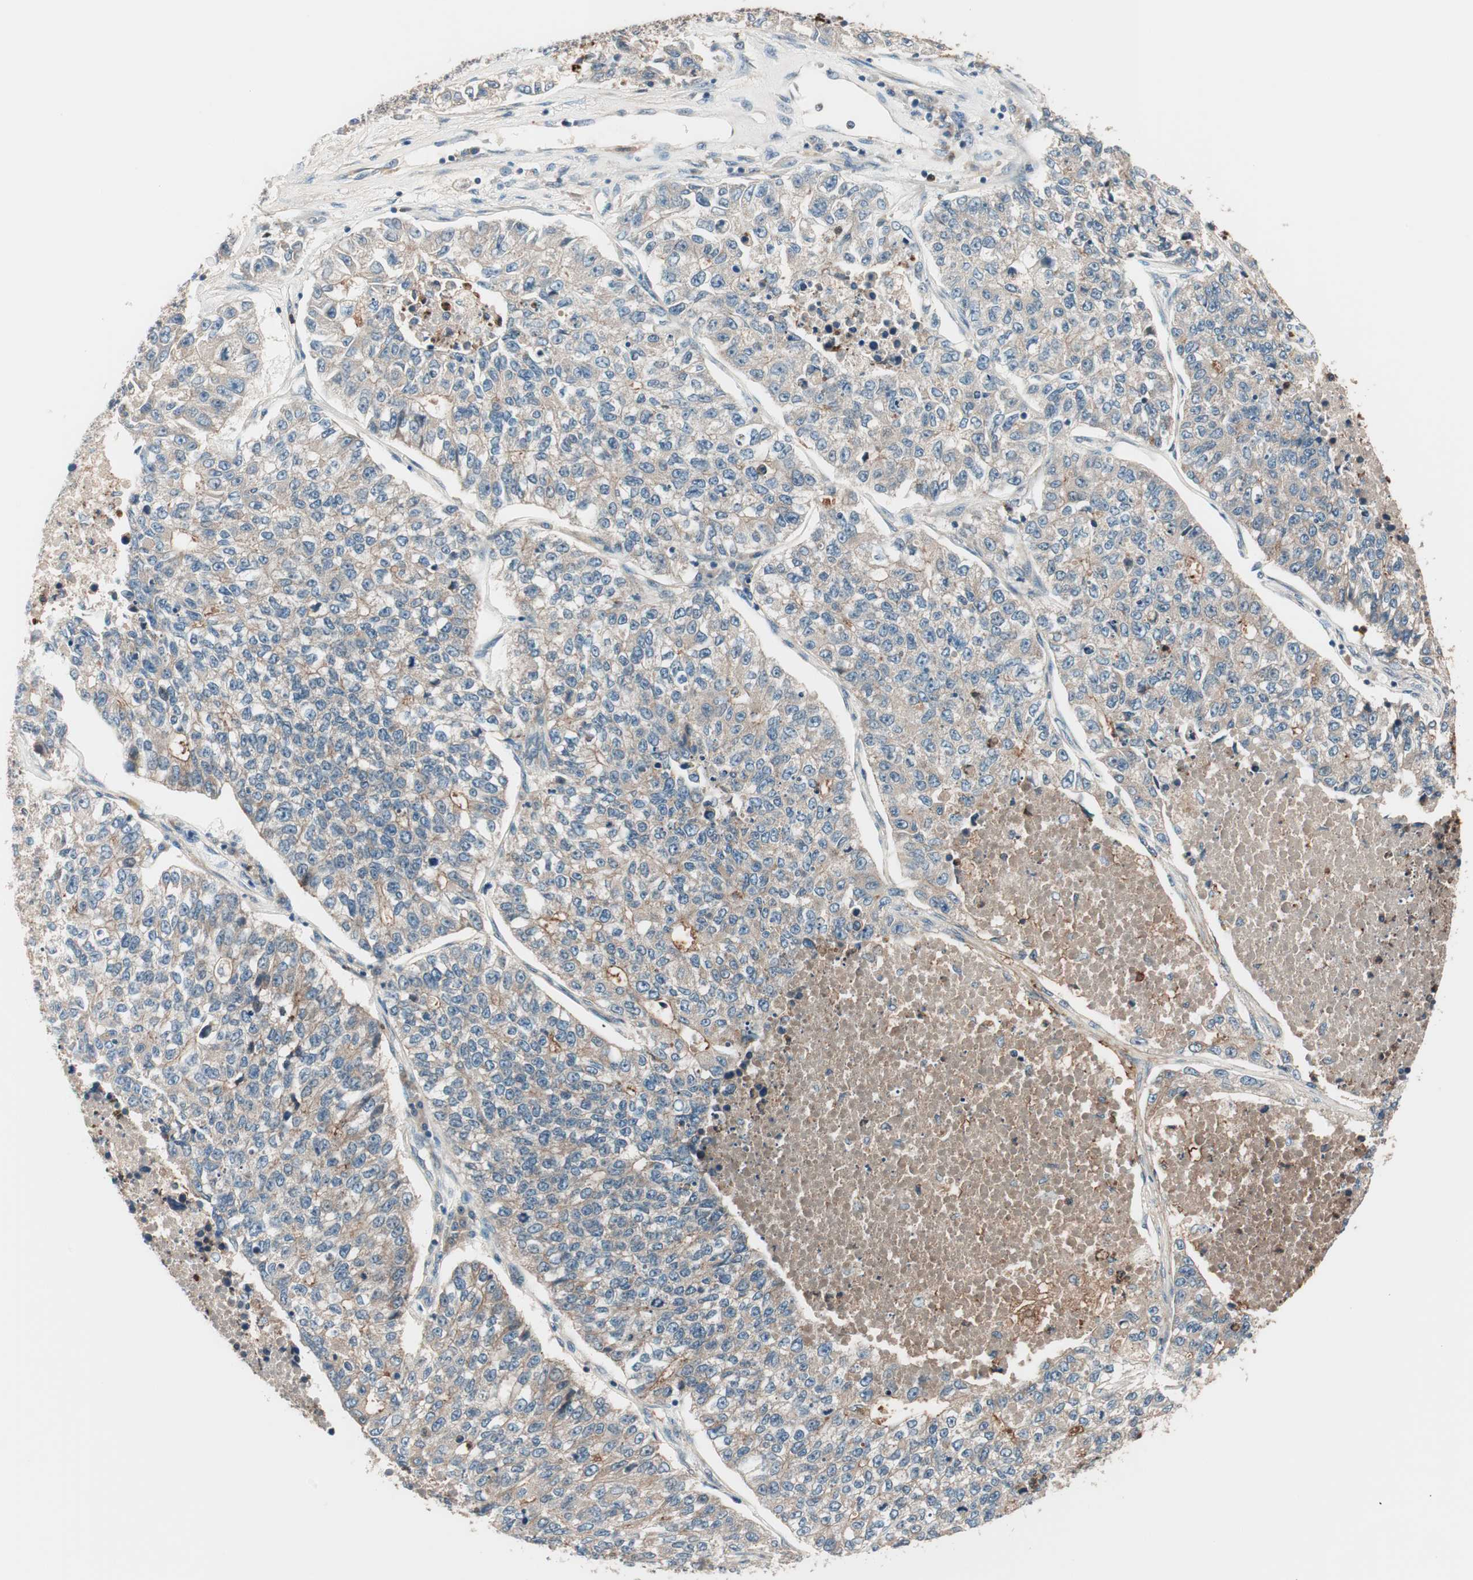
{"staining": {"intensity": "weak", "quantity": ">75%", "location": "cytoplasmic/membranous"}, "tissue": "lung cancer", "cell_type": "Tumor cells", "image_type": "cancer", "snomed": [{"axis": "morphology", "description": "Adenocarcinoma, NOS"}, {"axis": "topography", "description": "Lung"}], "caption": "A high-resolution micrograph shows immunohistochemistry staining of lung cancer, which shows weak cytoplasmic/membranous expression in approximately >75% of tumor cells.", "gene": "TSG101", "patient": {"sex": "male", "age": 49}}